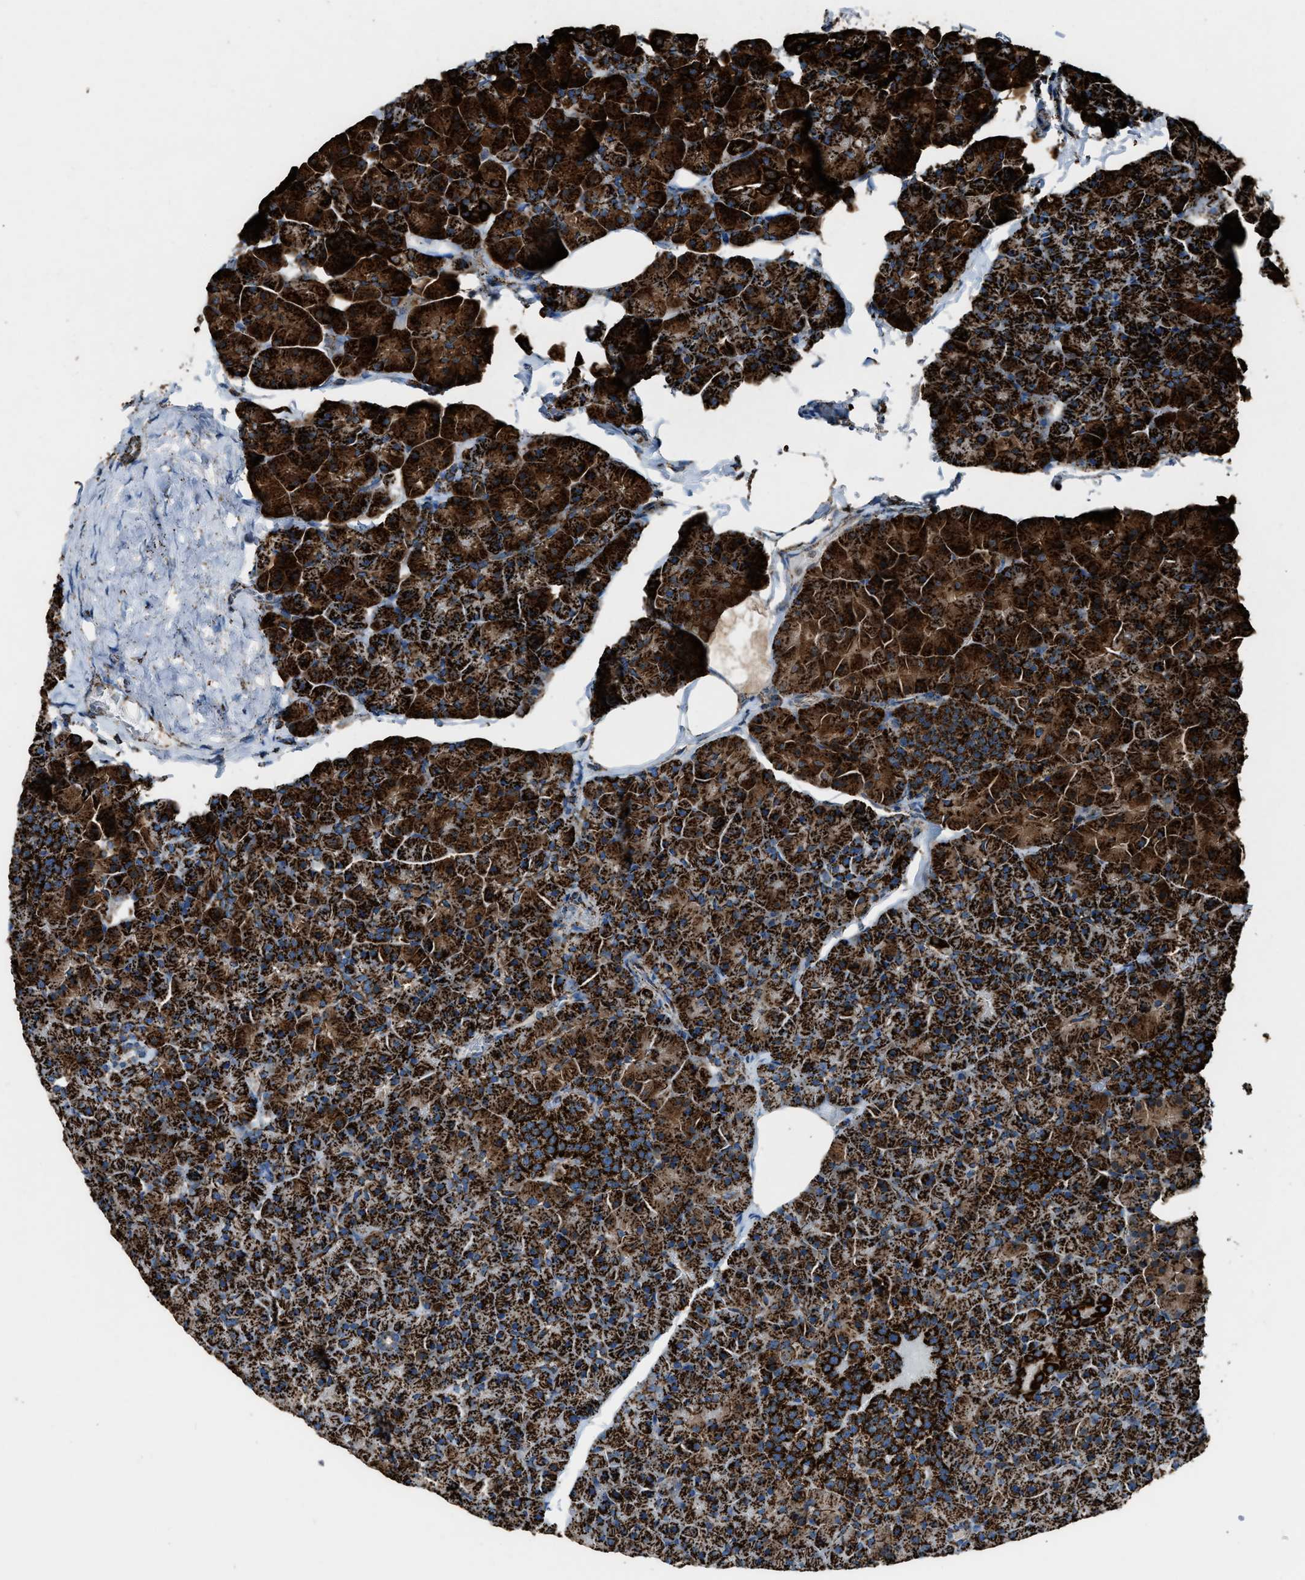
{"staining": {"intensity": "strong", "quantity": ">75%", "location": "cytoplasmic/membranous"}, "tissue": "pancreas", "cell_type": "Exocrine glandular cells", "image_type": "normal", "snomed": [{"axis": "morphology", "description": "Normal tissue, NOS"}, {"axis": "topography", "description": "Pancreas"}], "caption": "Immunohistochemistry (IHC) image of benign pancreas: pancreas stained using IHC displays high levels of strong protein expression localized specifically in the cytoplasmic/membranous of exocrine glandular cells, appearing as a cytoplasmic/membranous brown color.", "gene": "MDH2", "patient": {"sex": "male", "age": 35}}